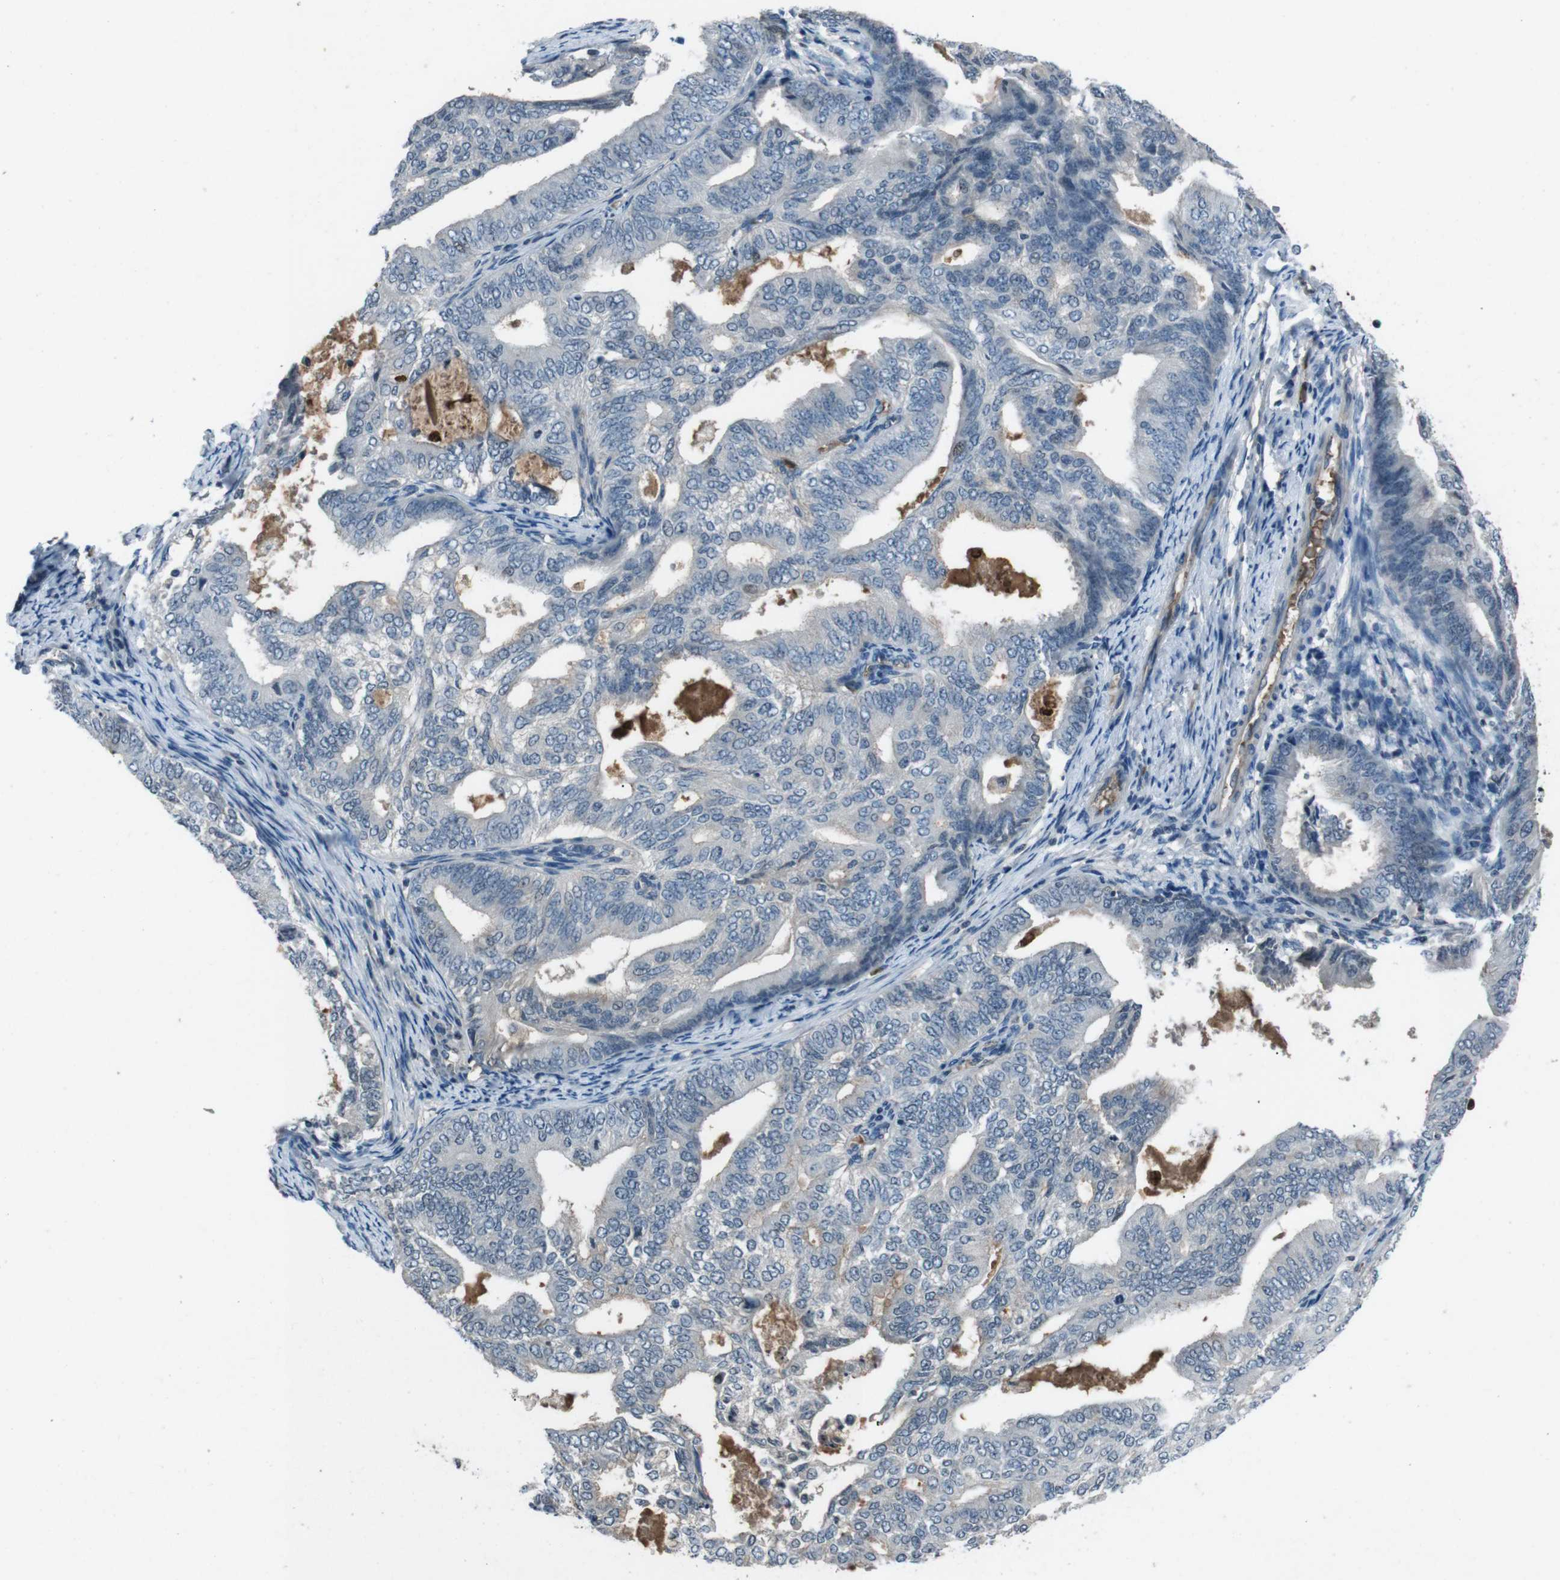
{"staining": {"intensity": "weak", "quantity": "<25%", "location": "cytoplasmic/membranous"}, "tissue": "endometrial cancer", "cell_type": "Tumor cells", "image_type": "cancer", "snomed": [{"axis": "morphology", "description": "Adenocarcinoma, NOS"}, {"axis": "topography", "description": "Endometrium"}], "caption": "This image is of endometrial cancer stained with immunohistochemistry to label a protein in brown with the nuclei are counter-stained blue. There is no expression in tumor cells. Nuclei are stained in blue.", "gene": "UGT1A6", "patient": {"sex": "female", "age": 58}}